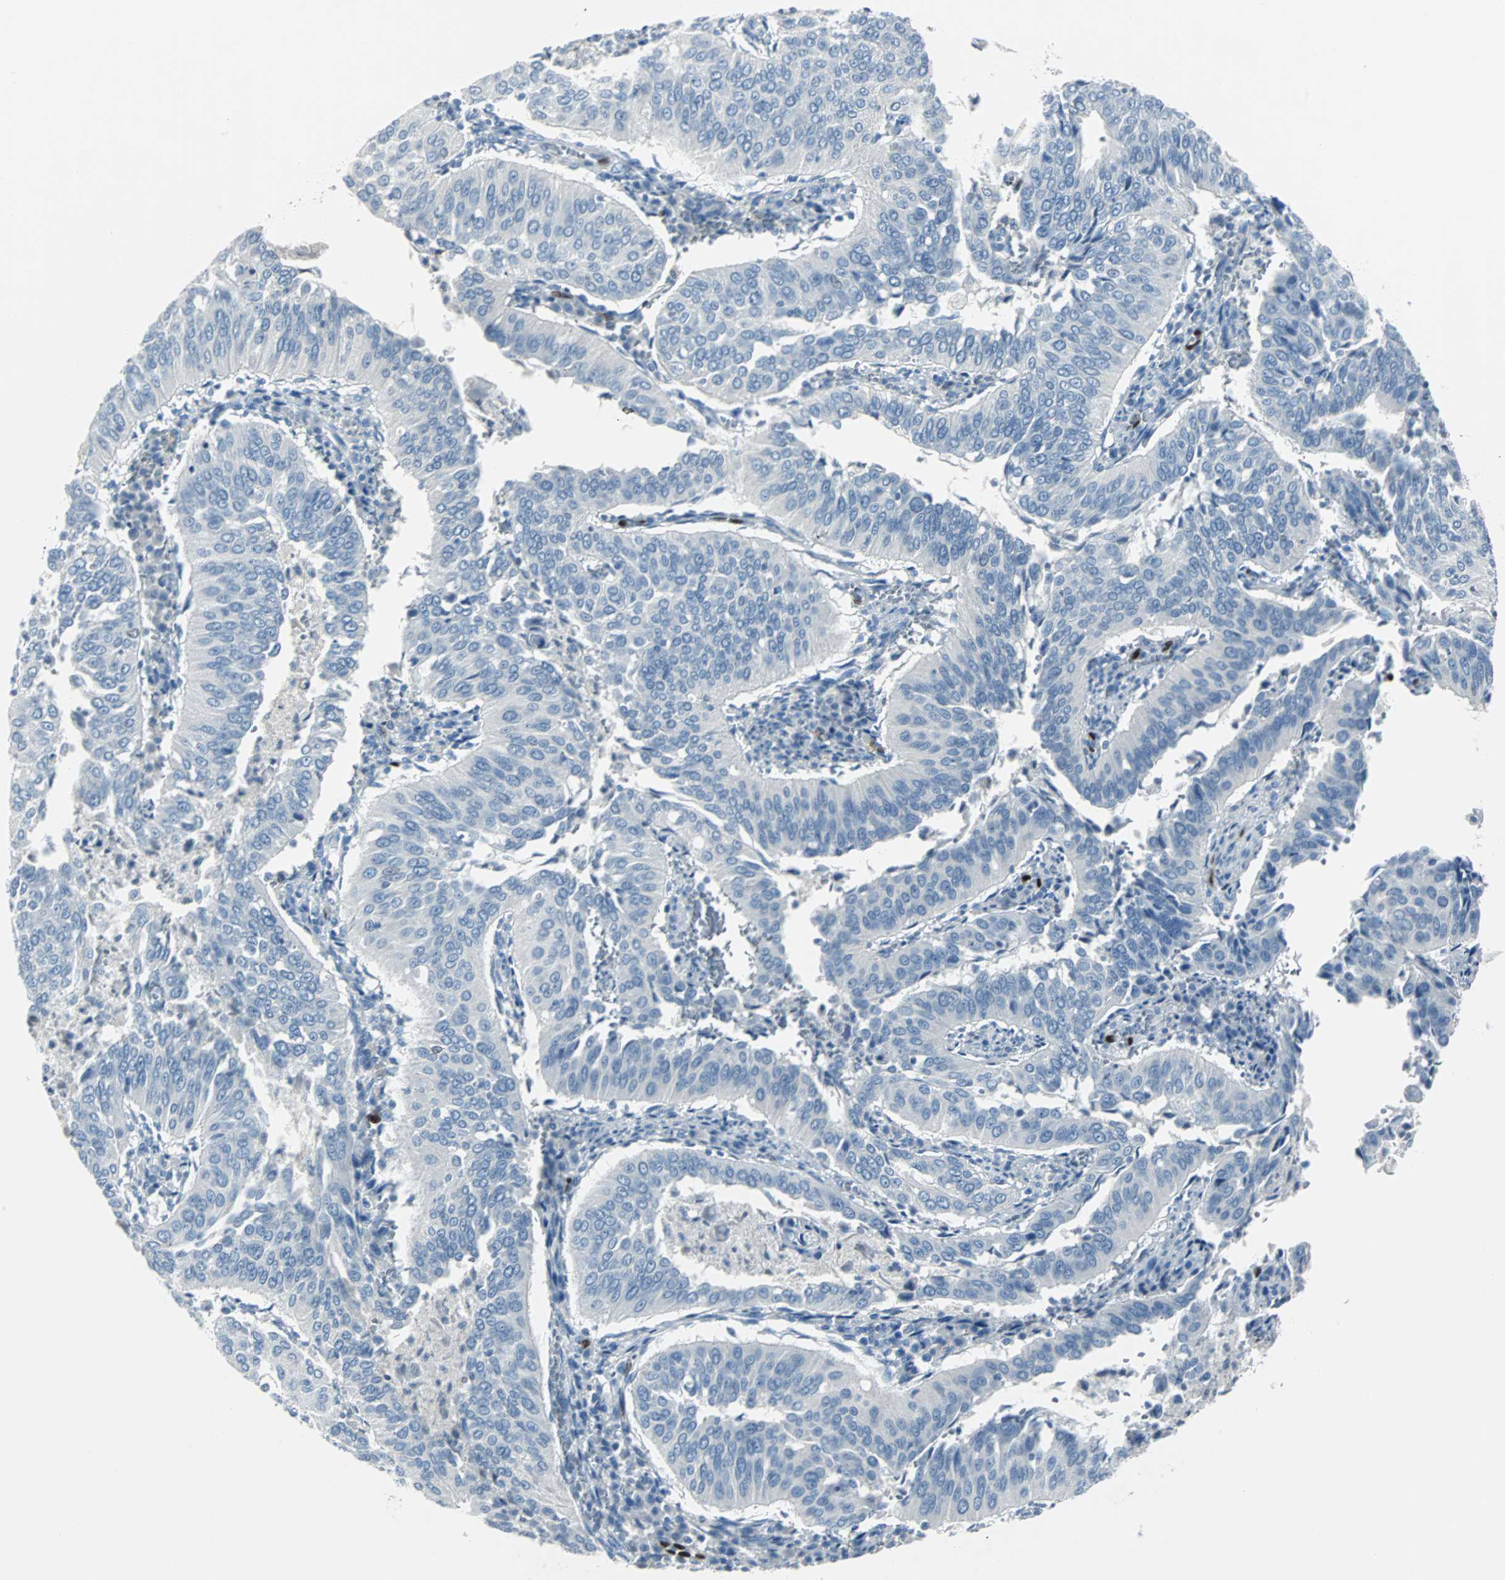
{"staining": {"intensity": "negative", "quantity": "none", "location": "none"}, "tissue": "cervical cancer", "cell_type": "Tumor cells", "image_type": "cancer", "snomed": [{"axis": "morphology", "description": "Squamous cell carcinoma, NOS"}, {"axis": "topography", "description": "Cervix"}], "caption": "Squamous cell carcinoma (cervical) was stained to show a protein in brown. There is no significant expression in tumor cells. Brightfield microscopy of immunohistochemistry stained with DAB (brown) and hematoxylin (blue), captured at high magnification.", "gene": "IL33", "patient": {"sex": "female", "age": 39}}